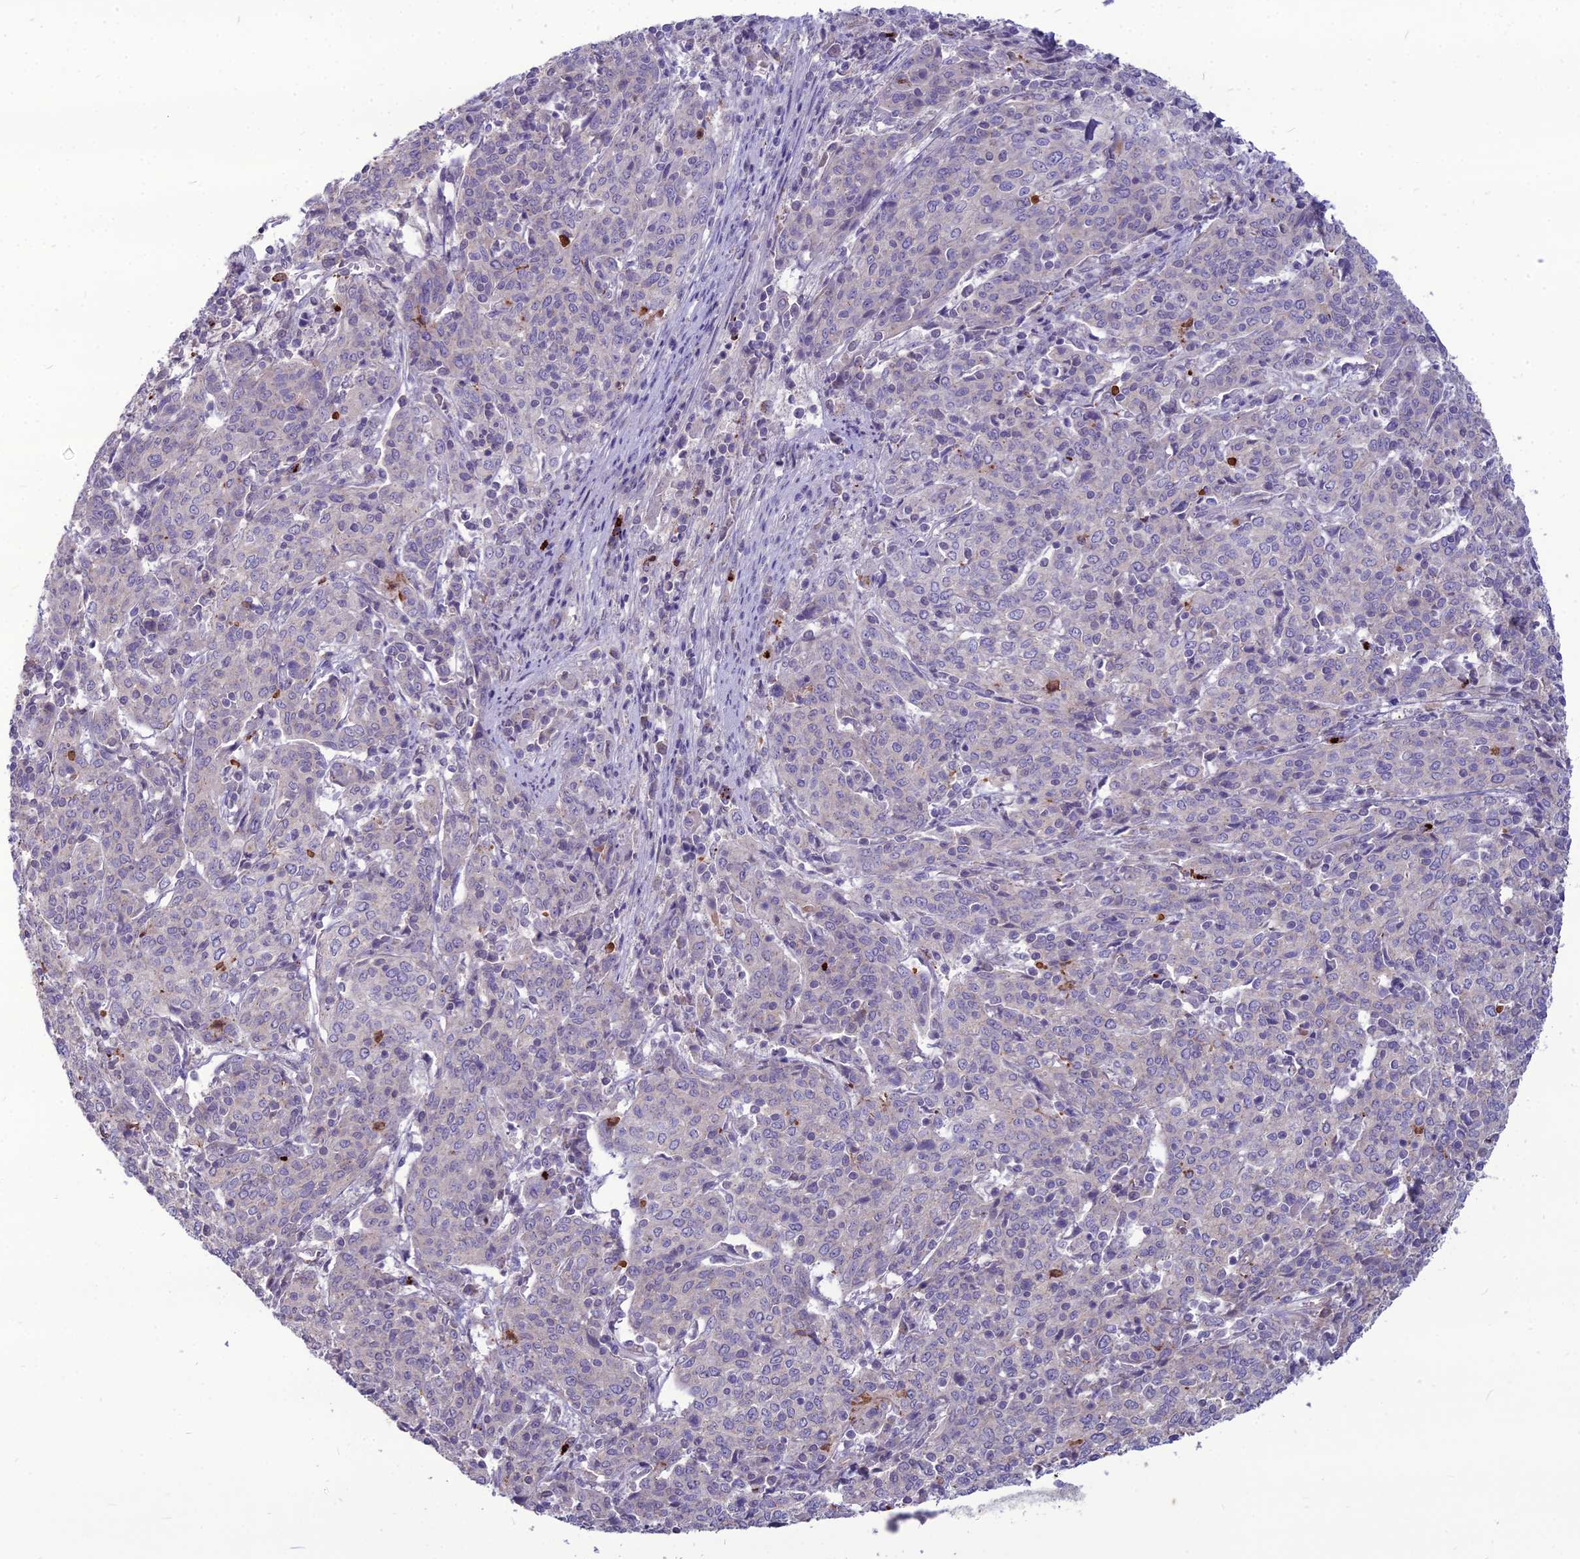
{"staining": {"intensity": "weak", "quantity": "<25%", "location": "cytoplasmic/membranous"}, "tissue": "cervical cancer", "cell_type": "Tumor cells", "image_type": "cancer", "snomed": [{"axis": "morphology", "description": "Squamous cell carcinoma, NOS"}, {"axis": "topography", "description": "Cervix"}], "caption": "Squamous cell carcinoma (cervical) stained for a protein using immunohistochemistry (IHC) demonstrates no staining tumor cells.", "gene": "PCED1B", "patient": {"sex": "female", "age": 67}}